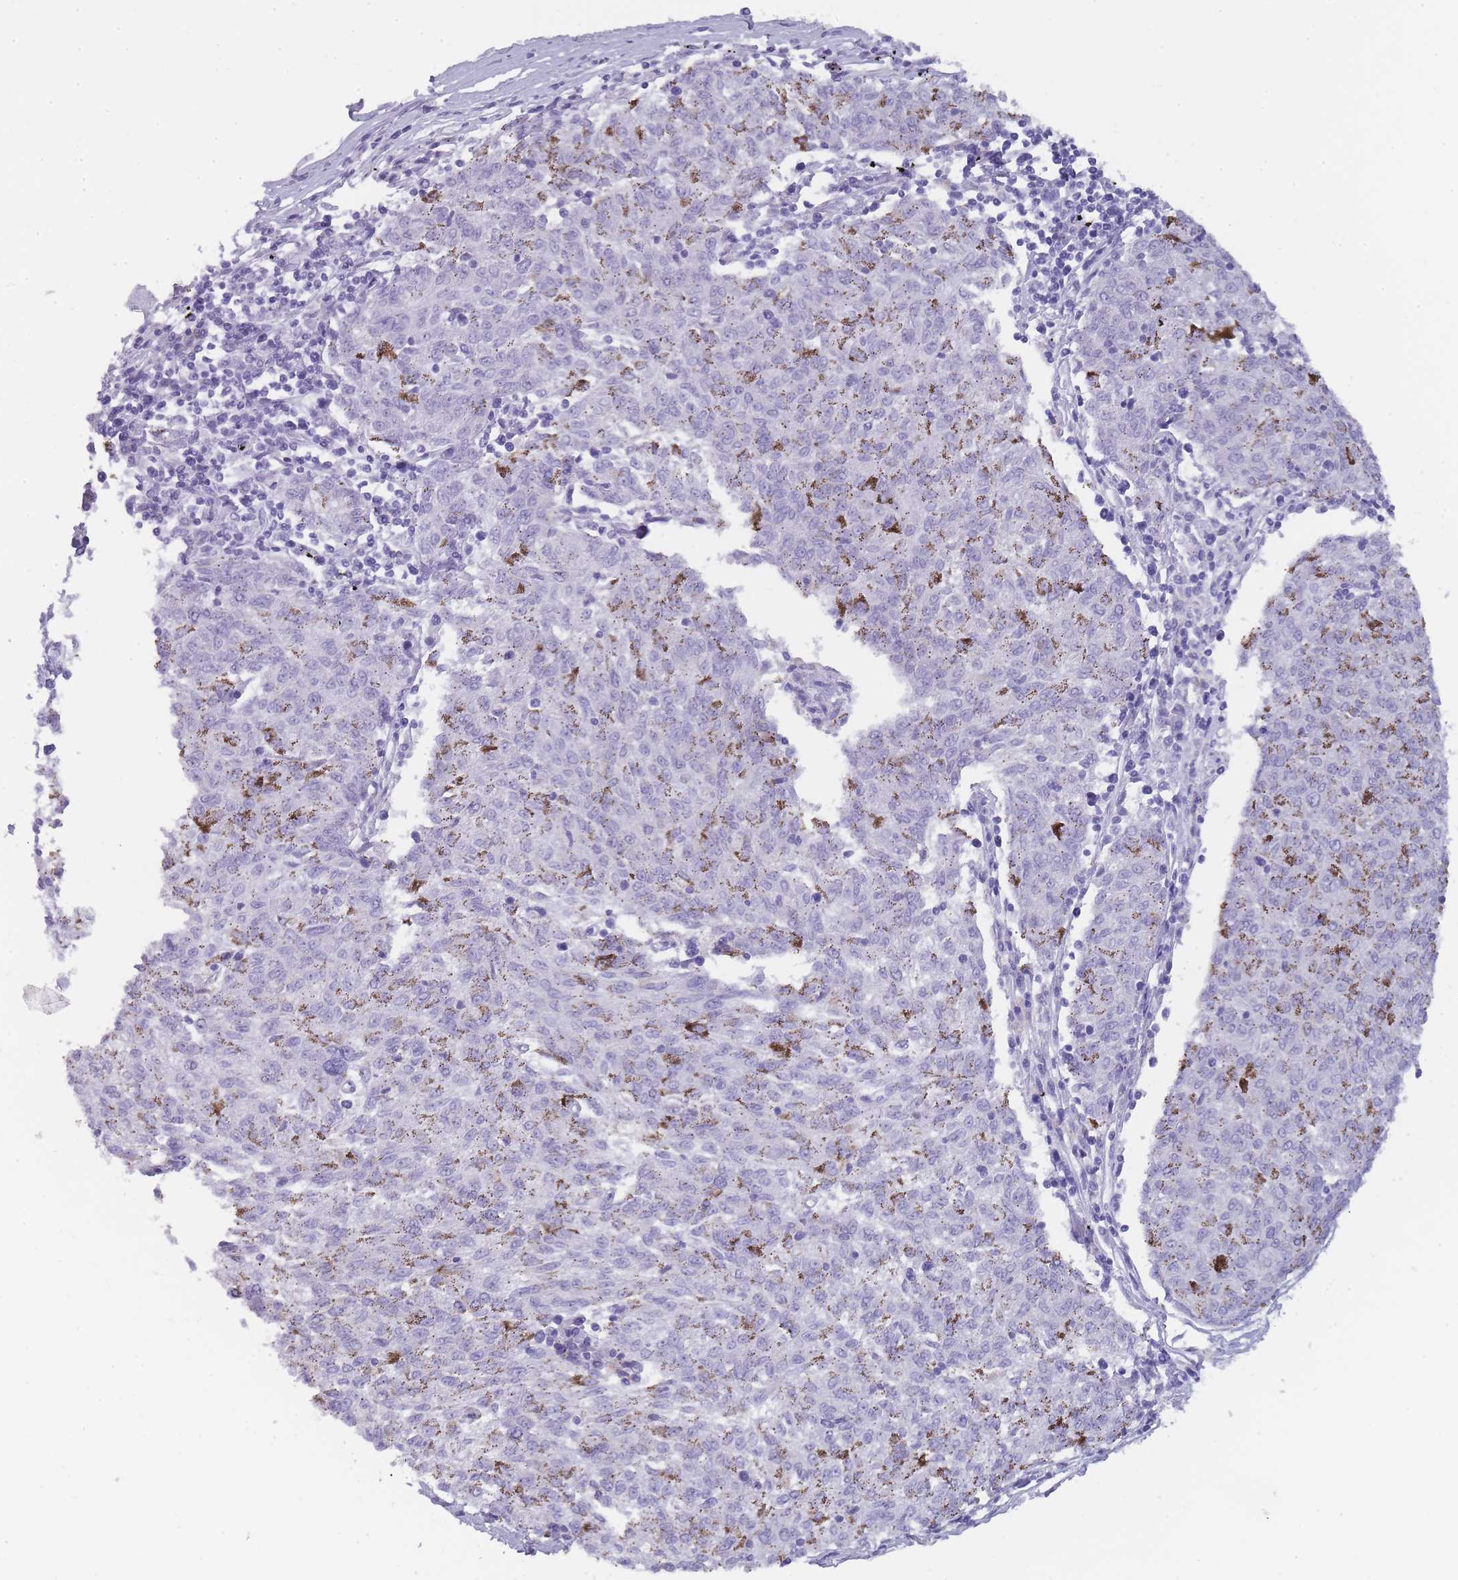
{"staining": {"intensity": "negative", "quantity": "none", "location": "none"}, "tissue": "melanoma", "cell_type": "Tumor cells", "image_type": "cancer", "snomed": [{"axis": "morphology", "description": "Malignant melanoma, NOS"}, {"axis": "topography", "description": "Skin"}], "caption": "Melanoma was stained to show a protein in brown. There is no significant expression in tumor cells.", "gene": "TCP11", "patient": {"sex": "female", "age": 72}}